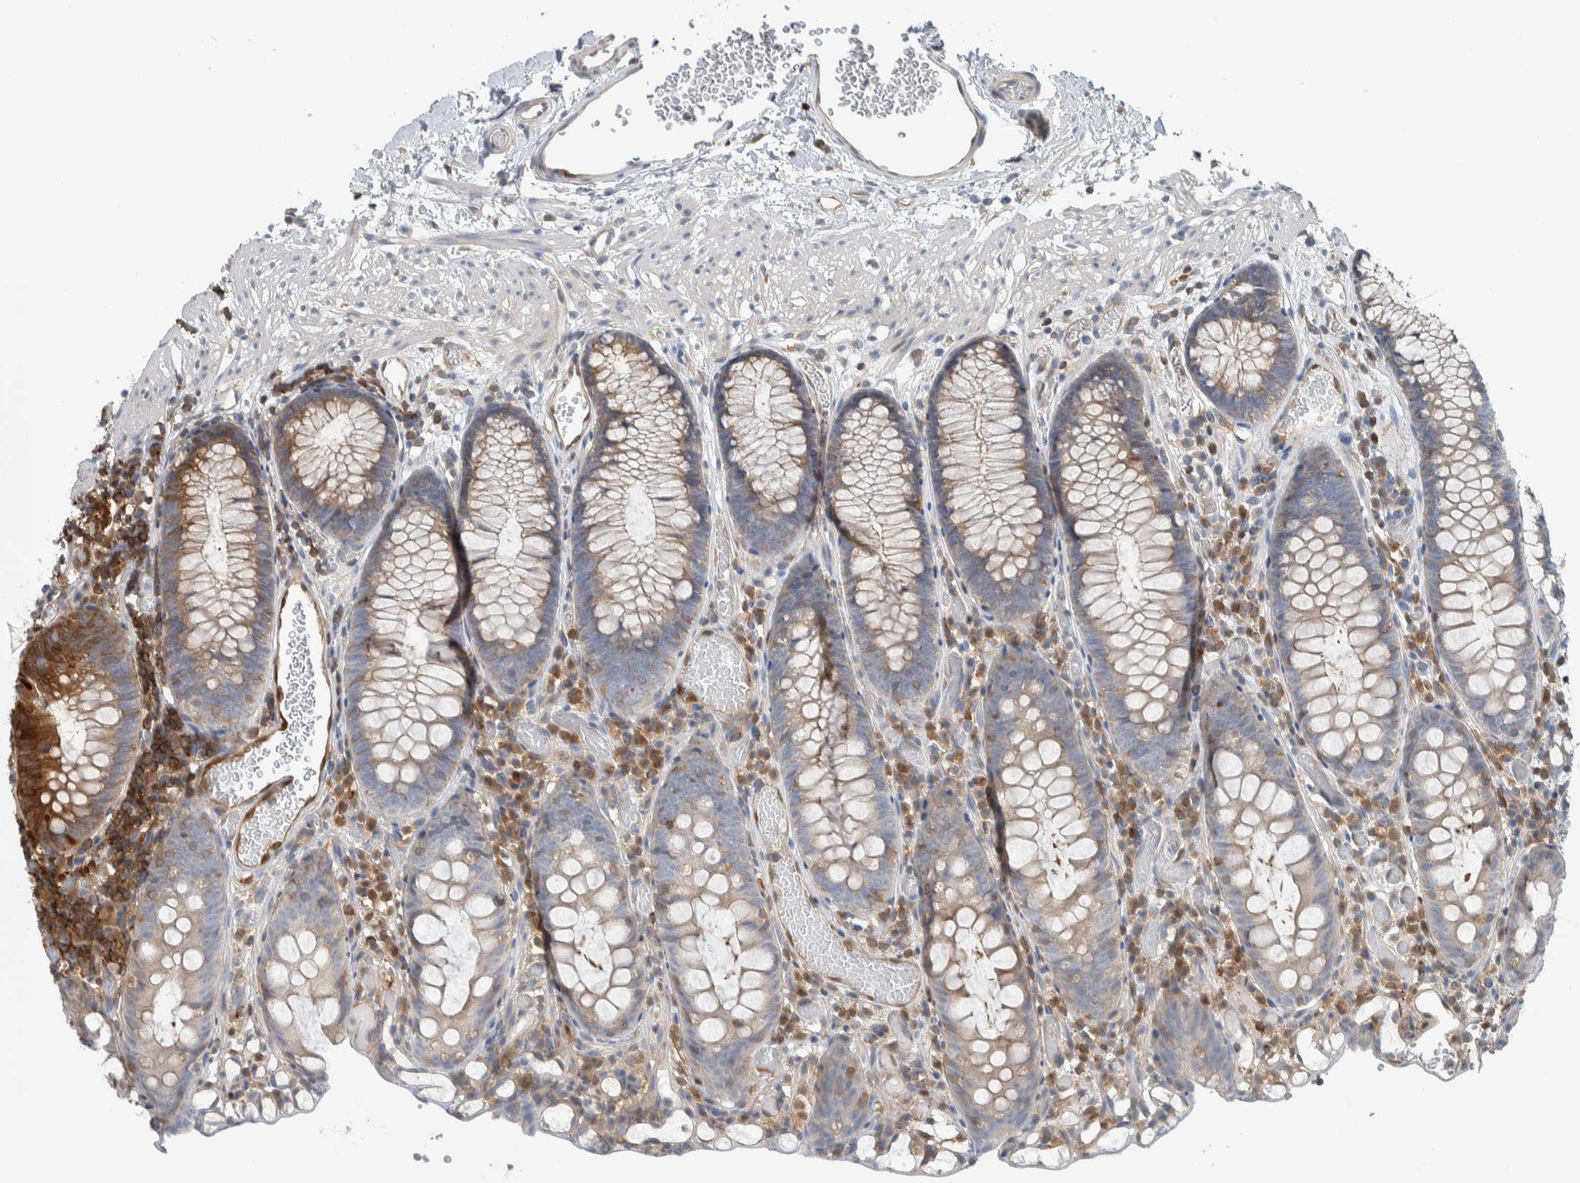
{"staining": {"intensity": "weak", "quantity": ">75%", "location": "cytoplasmic/membranous"}, "tissue": "colon", "cell_type": "Endothelial cells", "image_type": "normal", "snomed": [{"axis": "morphology", "description": "Normal tissue, NOS"}, {"axis": "topography", "description": "Colon"}], "caption": "Colon stained with DAB immunohistochemistry shows low levels of weak cytoplasmic/membranous positivity in about >75% of endothelial cells. The protein of interest is shown in brown color, while the nuclei are stained blue.", "gene": "NFKB2", "patient": {"sex": "male", "age": 14}}